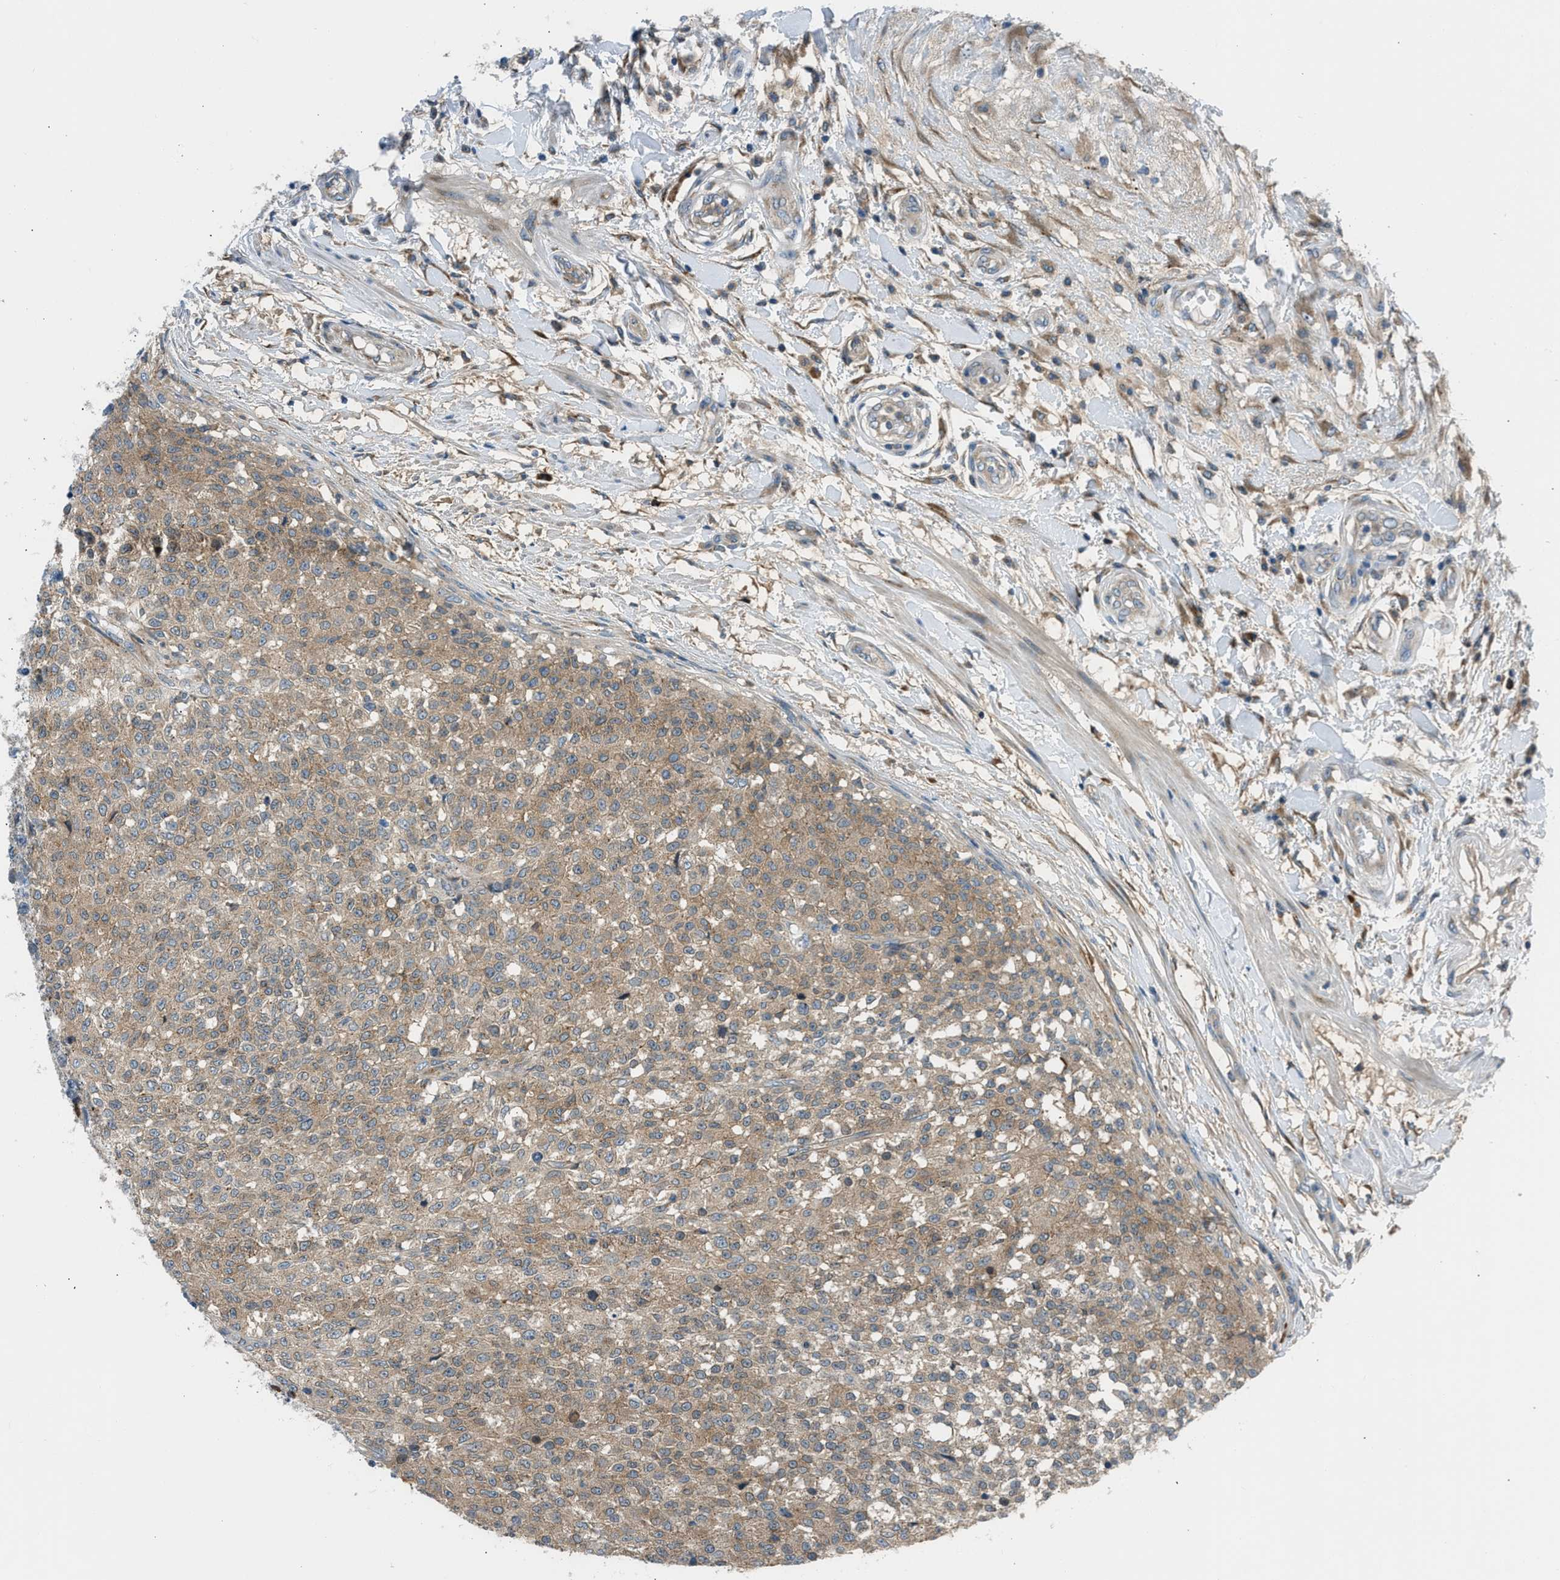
{"staining": {"intensity": "moderate", "quantity": ">75%", "location": "cytoplasmic/membranous"}, "tissue": "testis cancer", "cell_type": "Tumor cells", "image_type": "cancer", "snomed": [{"axis": "morphology", "description": "Seminoma, NOS"}, {"axis": "topography", "description": "Testis"}], "caption": "Immunohistochemistry of human seminoma (testis) demonstrates medium levels of moderate cytoplasmic/membranous expression in approximately >75% of tumor cells.", "gene": "EDARADD", "patient": {"sex": "male", "age": 59}}